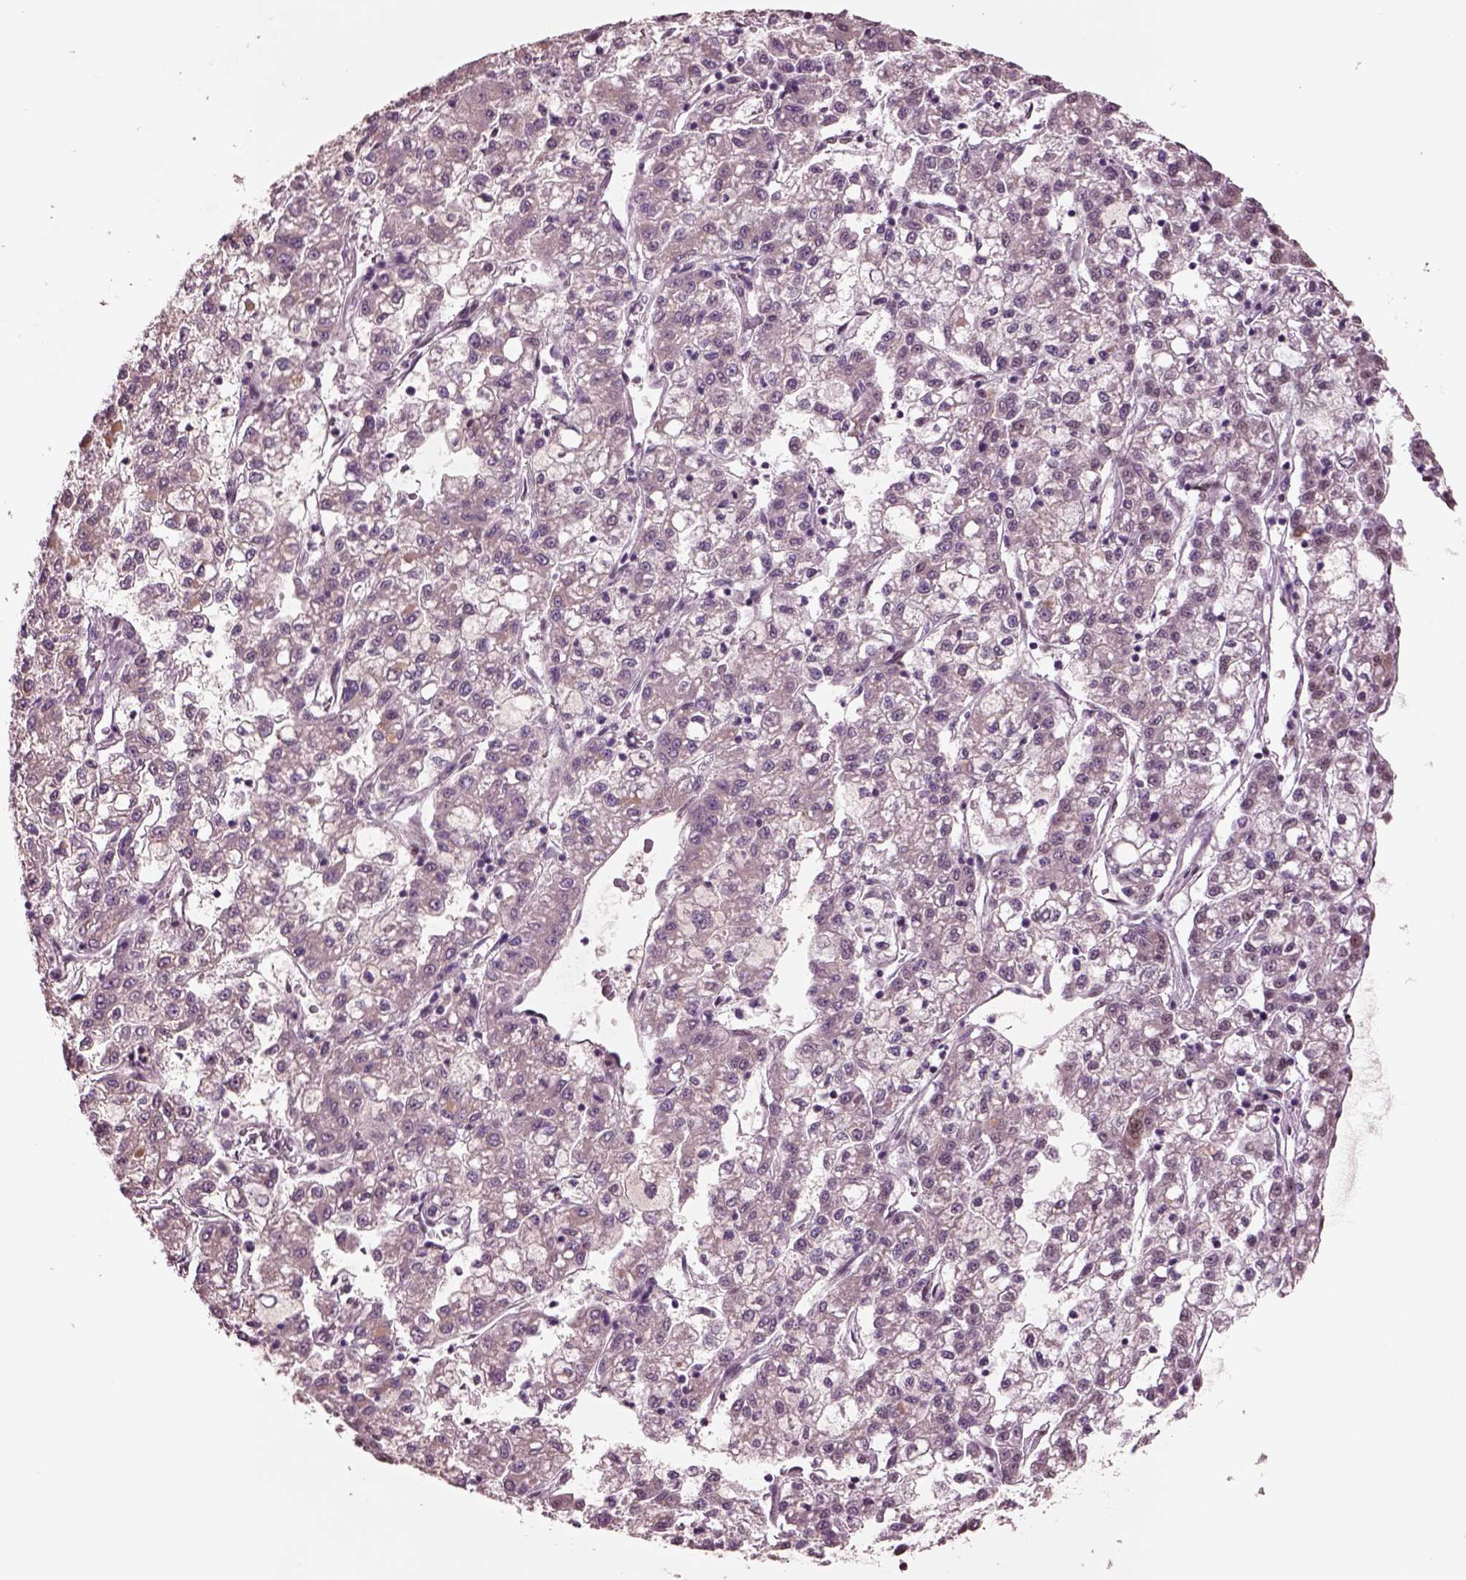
{"staining": {"intensity": "weak", "quantity": "<25%", "location": "cytoplasmic/membranous"}, "tissue": "liver cancer", "cell_type": "Tumor cells", "image_type": "cancer", "snomed": [{"axis": "morphology", "description": "Carcinoma, Hepatocellular, NOS"}, {"axis": "topography", "description": "Liver"}], "caption": "IHC photomicrograph of neoplastic tissue: human liver cancer (hepatocellular carcinoma) stained with DAB exhibits no significant protein expression in tumor cells.", "gene": "SEPHS1", "patient": {"sex": "male", "age": 40}}